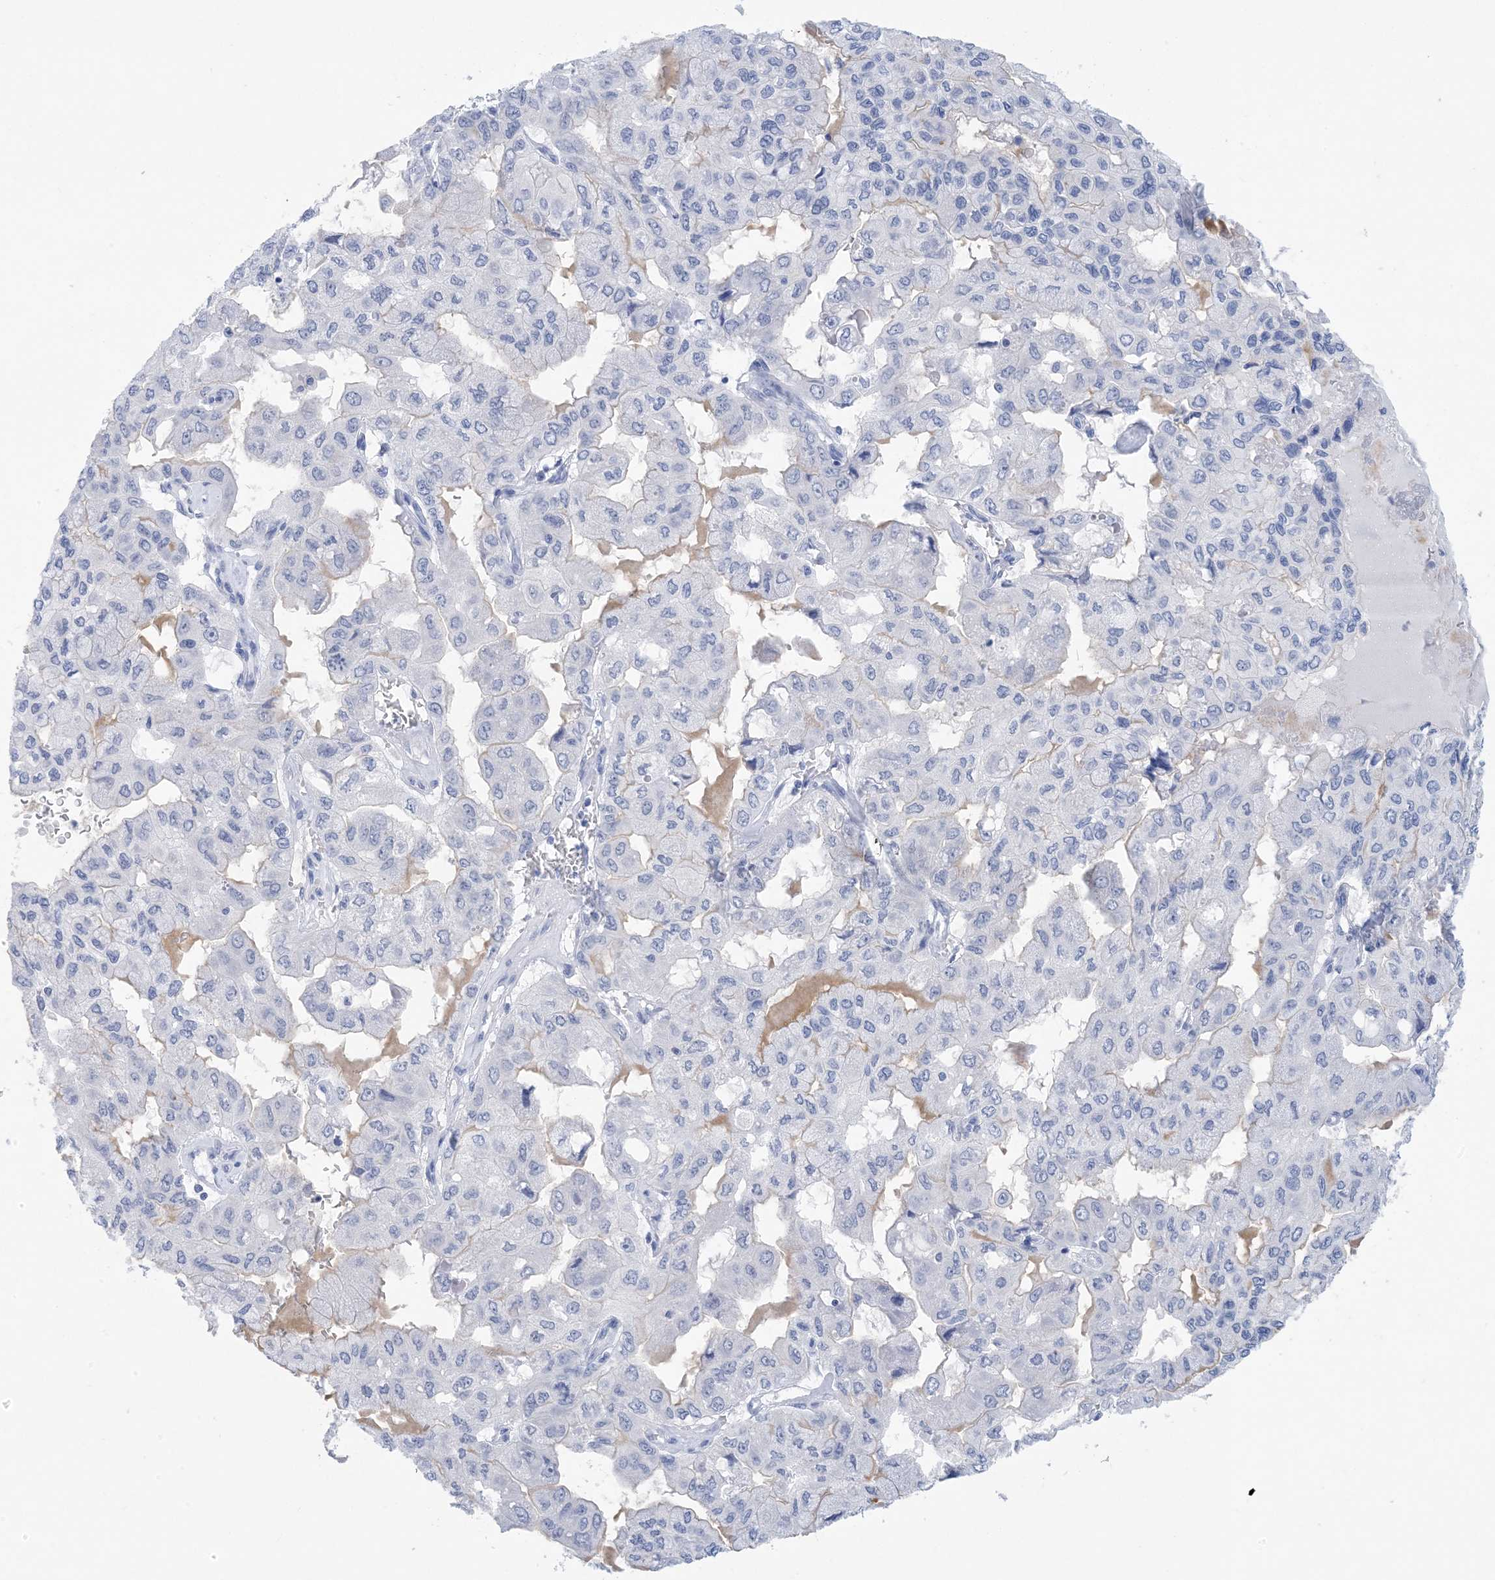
{"staining": {"intensity": "negative", "quantity": "none", "location": "none"}, "tissue": "pancreatic cancer", "cell_type": "Tumor cells", "image_type": "cancer", "snomed": [{"axis": "morphology", "description": "Adenocarcinoma, NOS"}, {"axis": "topography", "description": "Pancreas"}], "caption": "Human pancreatic adenocarcinoma stained for a protein using IHC demonstrates no staining in tumor cells.", "gene": "SH3YL1", "patient": {"sex": "male", "age": 51}}